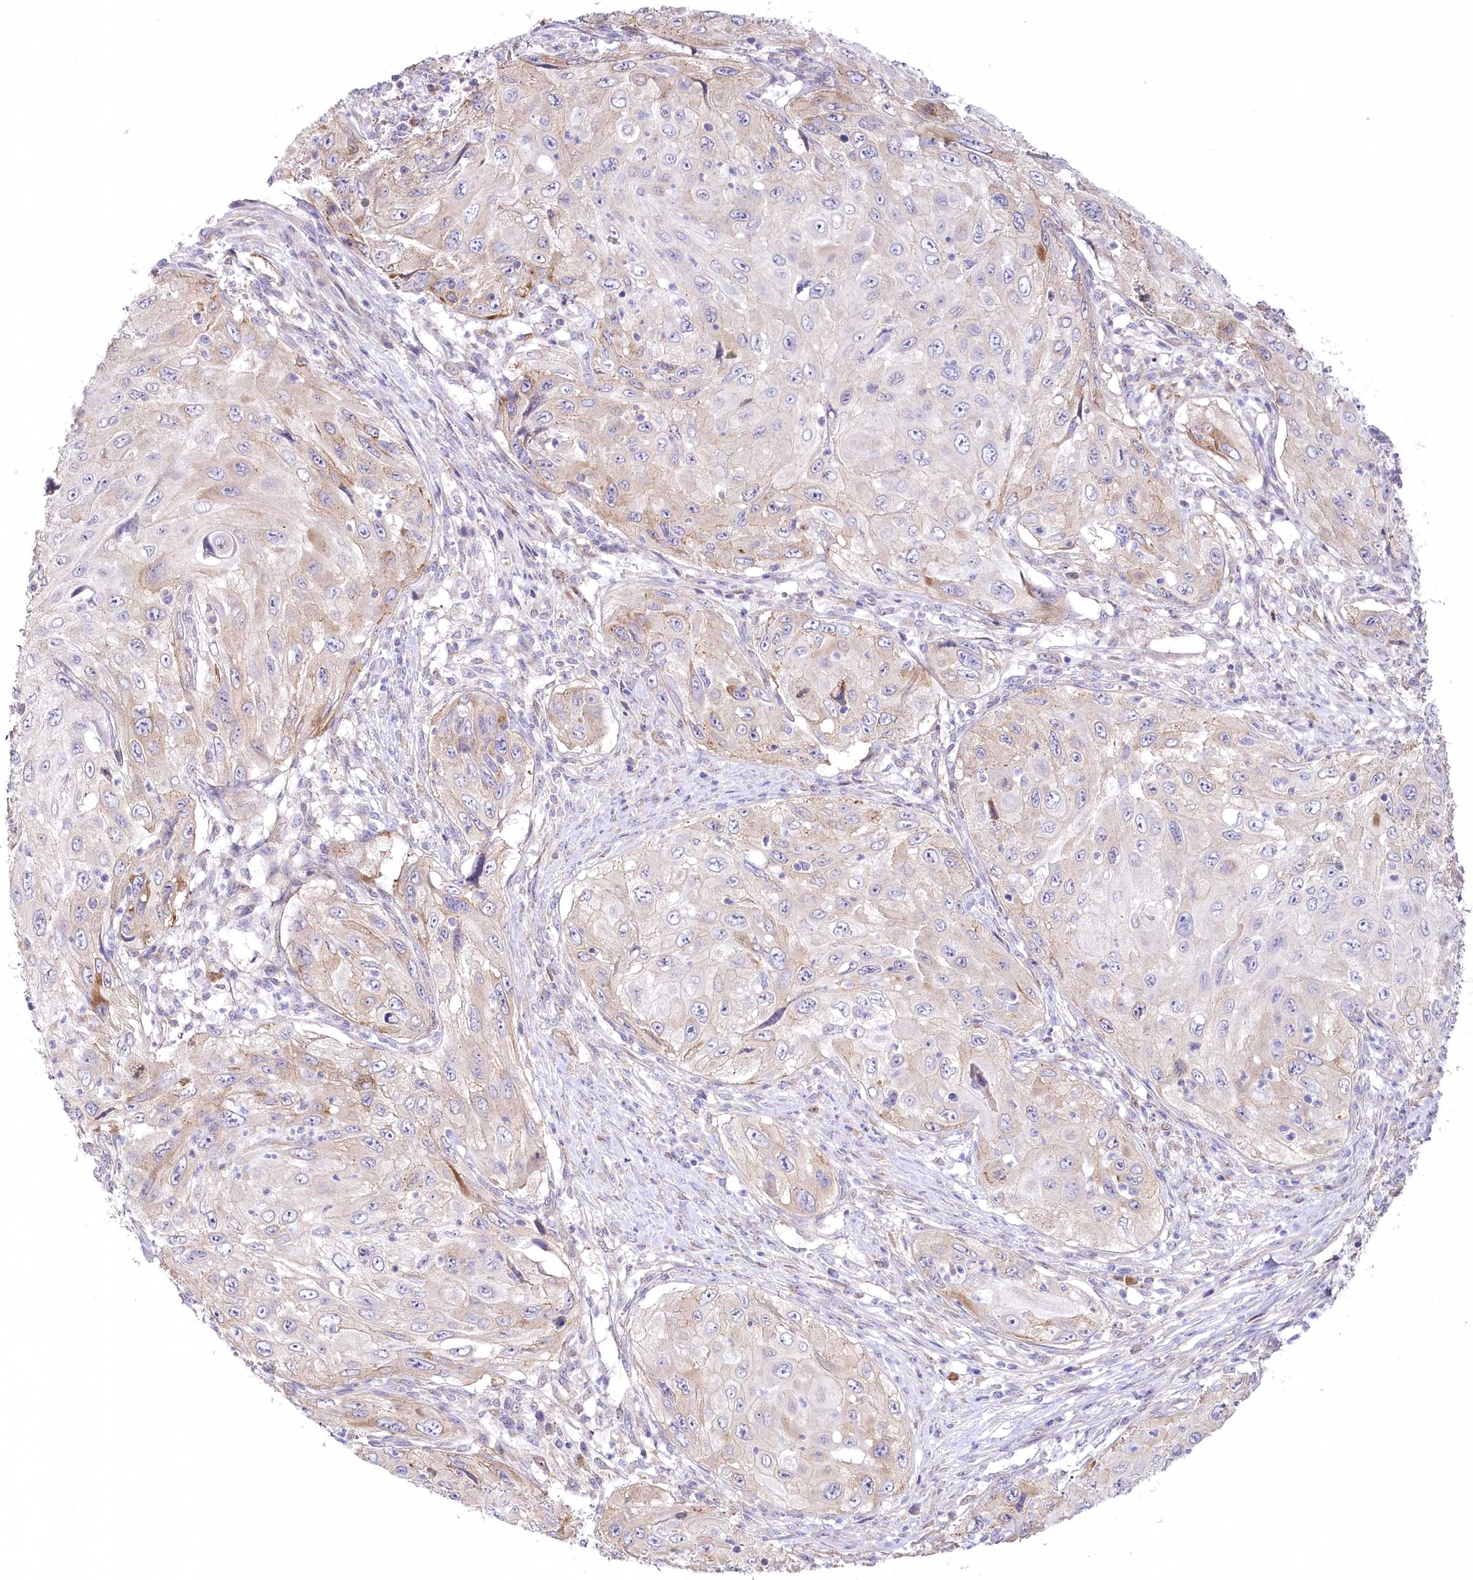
{"staining": {"intensity": "weak", "quantity": "25%-75%", "location": "cytoplasmic/membranous"}, "tissue": "cervical cancer", "cell_type": "Tumor cells", "image_type": "cancer", "snomed": [{"axis": "morphology", "description": "Squamous cell carcinoma, NOS"}, {"axis": "topography", "description": "Cervix"}], "caption": "About 25%-75% of tumor cells in human cervical cancer exhibit weak cytoplasmic/membranous protein positivity as visualized by brown immunohistochemical staining.", "gene": "MYOZ1", "patient": {"sex": "female", "age": 42}}